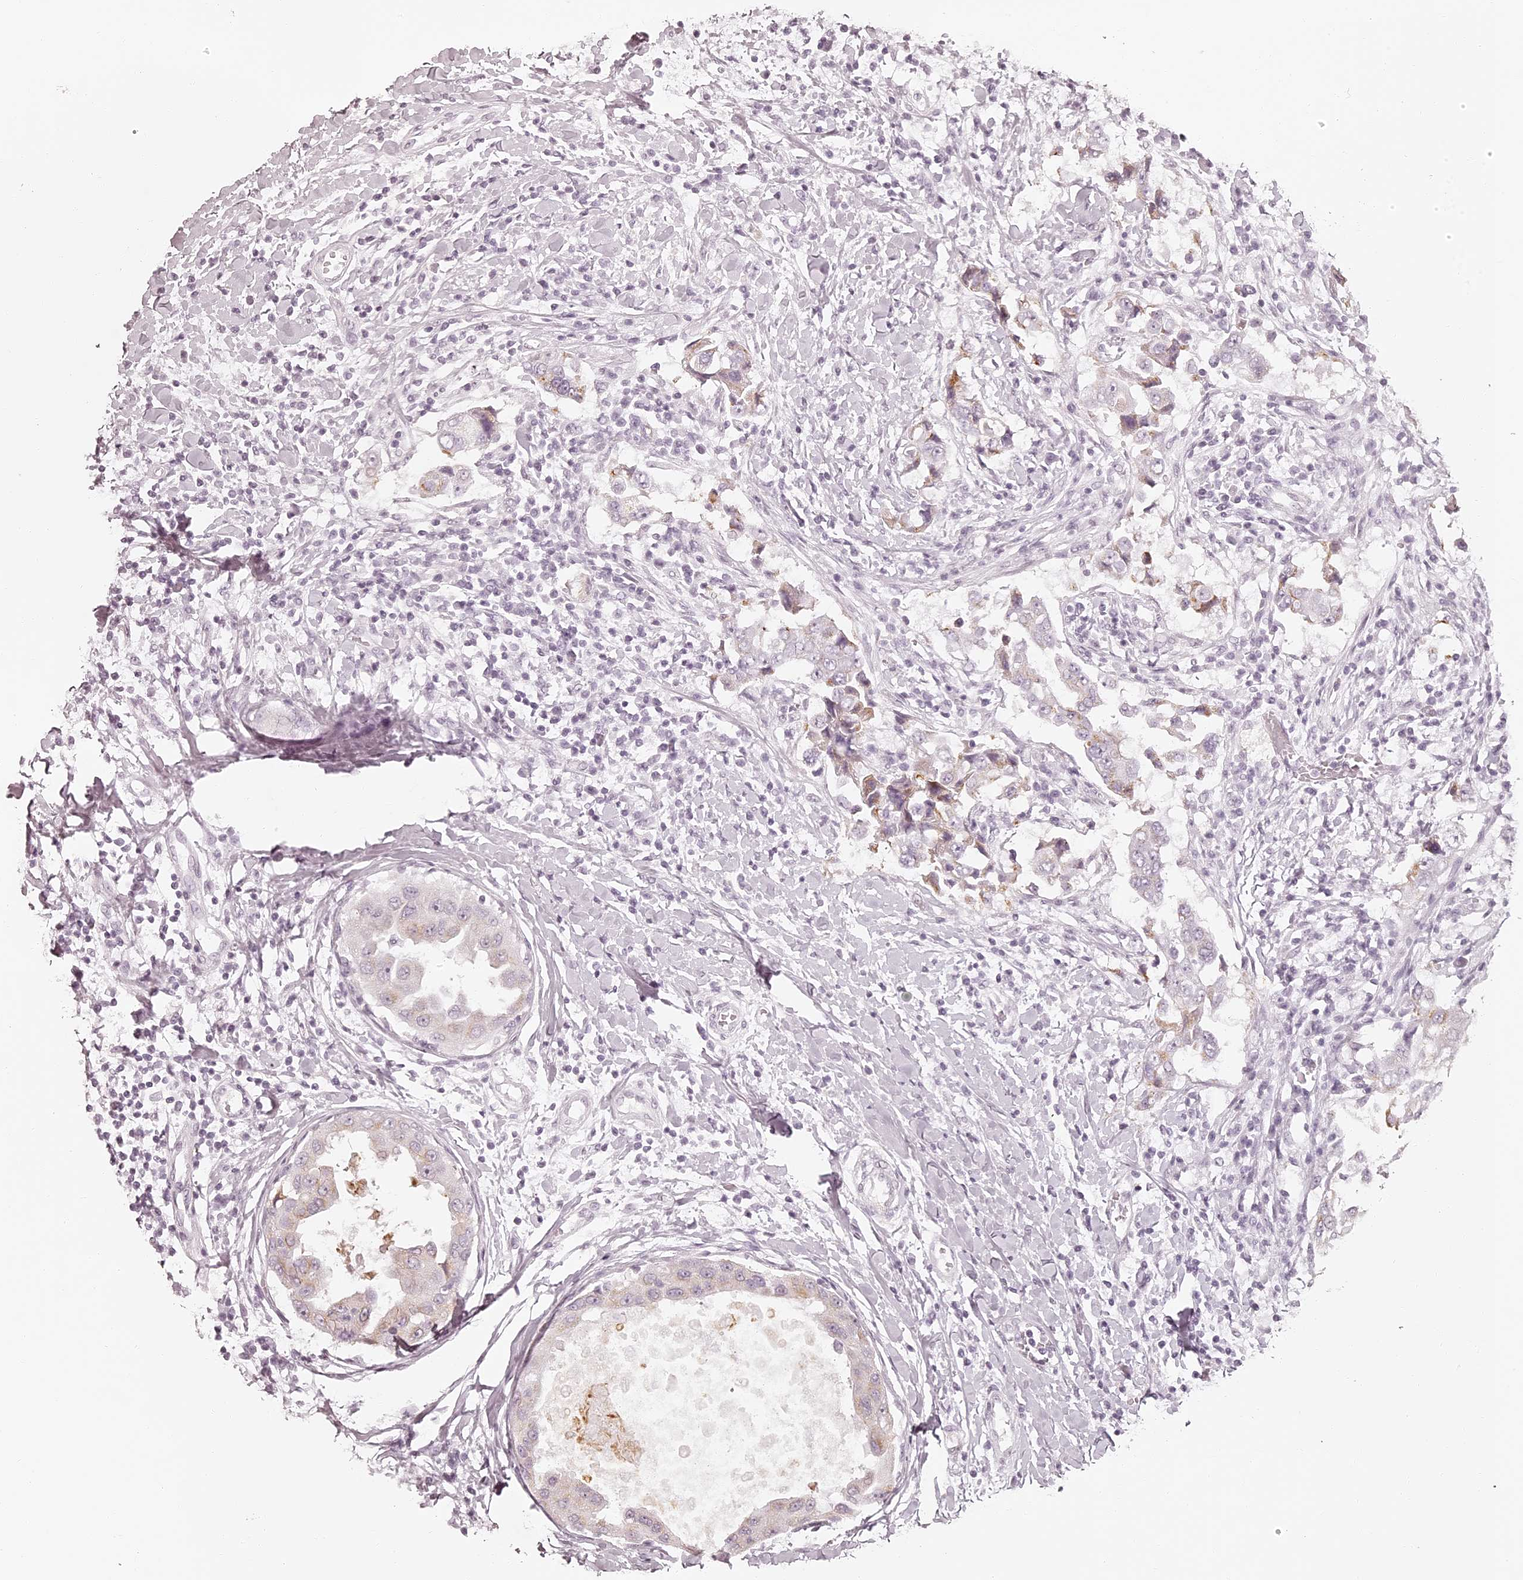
{"staining": {"intensity": "weak", "quantity": "<25%", "location": "cytoplasmic/membranous"}, "tissue": "breast cancer", "cell_type": "Tumor cells", "image_type": "cancer", "snomed": [{"axis": "morphology", "description": "Duct carcinoma"}, {"axis": "topography", "description": "Breast"}], "caption": "DAB immunohistochemical staining of breast cancer exhibits no significant staining in tumor cells. Brightfield microscopy of IHC stained with DAB (3,3'-diaminobenzidine) (brown) and hematoxylin (blue), captured at high magnification.", "gene": "ELAPOR1", "patient": {"sex": "female", "age": 27}}